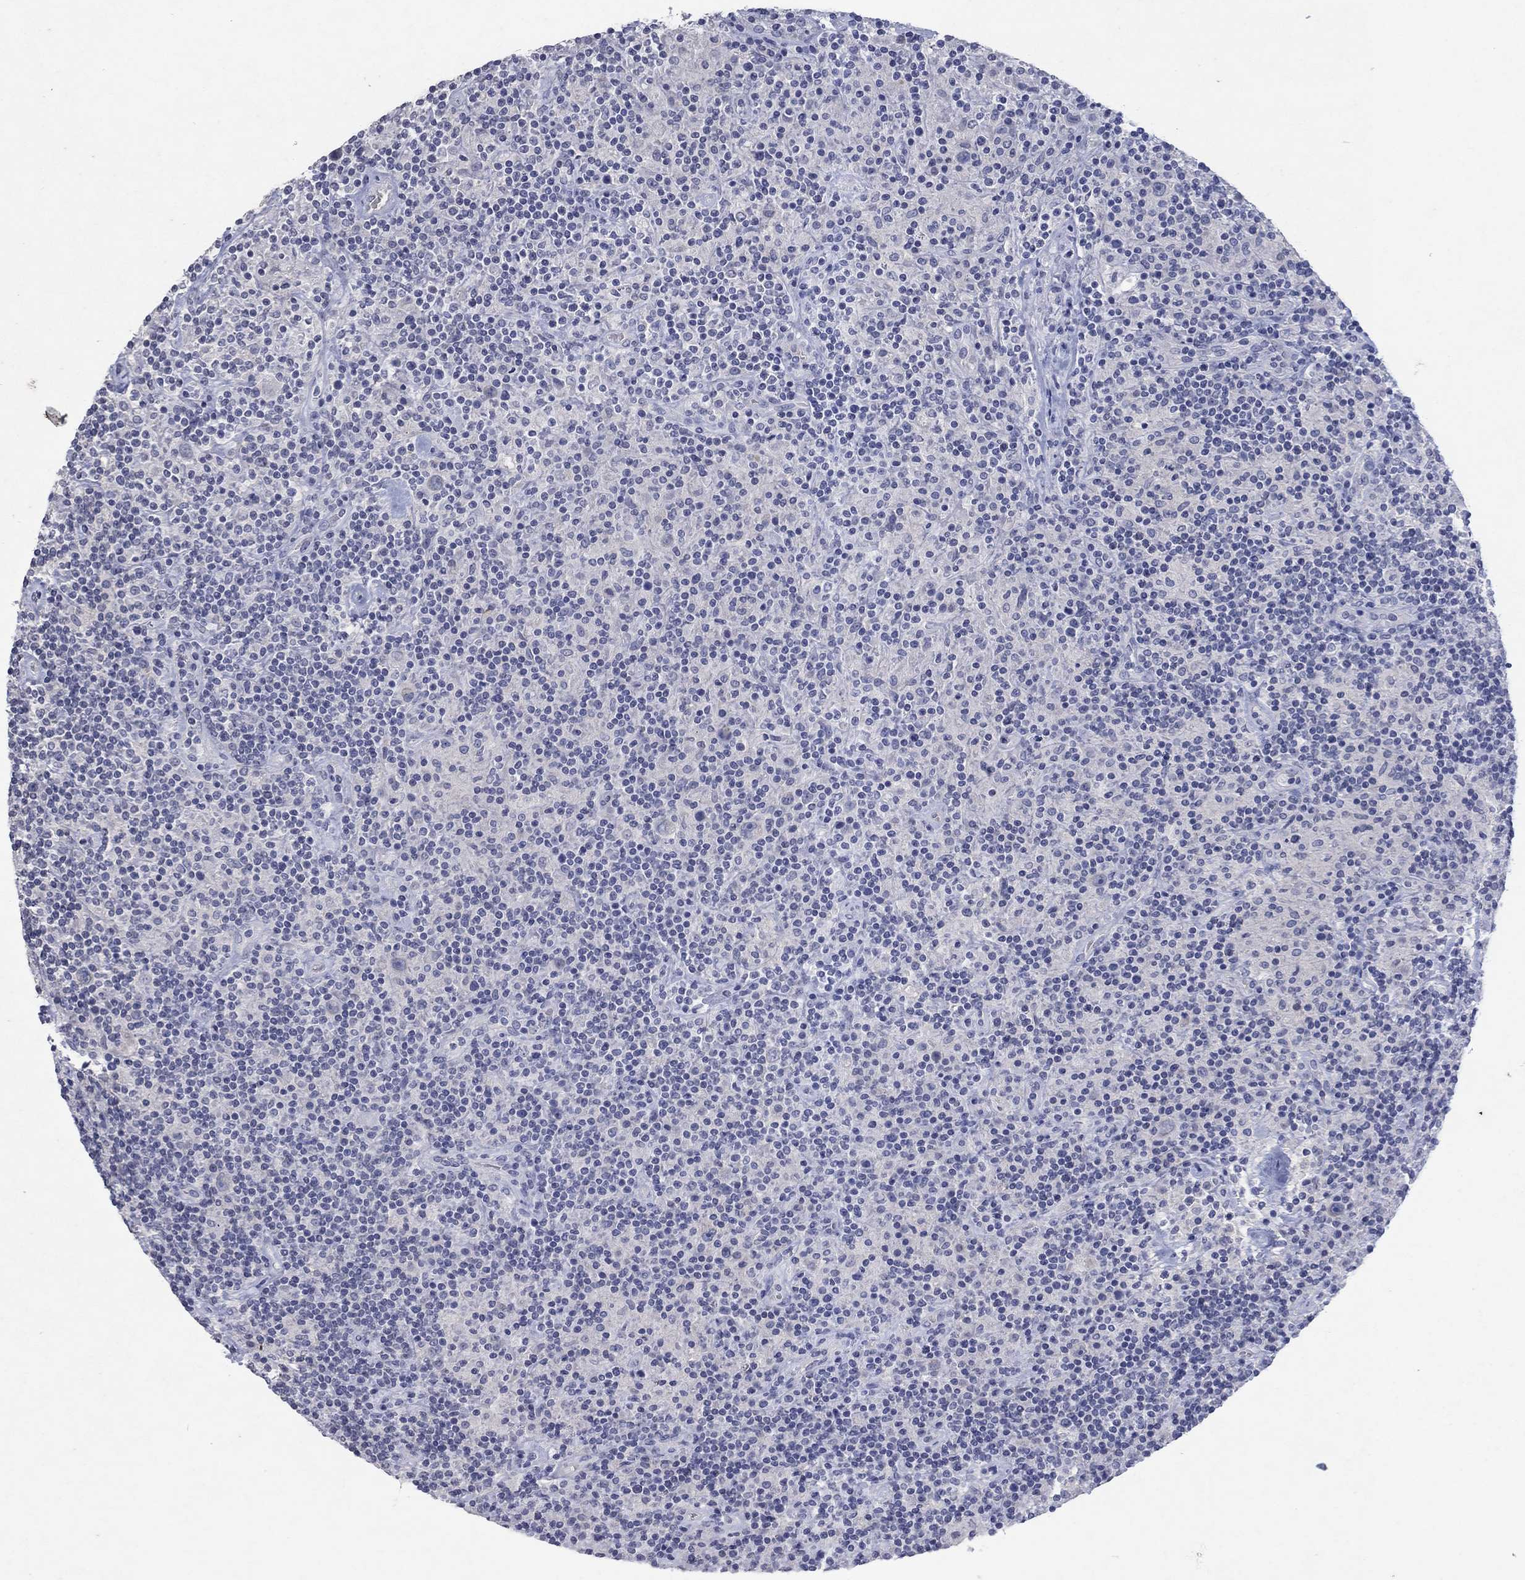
{"staining": {"intensity": "negative", "quantity": "none", "location": "none"}, "tissue": "lymphoma", "cell_type": "Tumor cells", "image_type": "cancer", "snomed": [{"axis": "morphology", "description": "Hodgkin's disease, NOS"}, {"axis": "topography", "description": "Lymph node"}], "caption": "DAB immunohistochemical staining of Hodgkin's disease exhibits no significant expression in tumor cells. Nuclei are stained in blue.", "gene": "KRT40", "patient": {"sex": "male", "age": 70}}